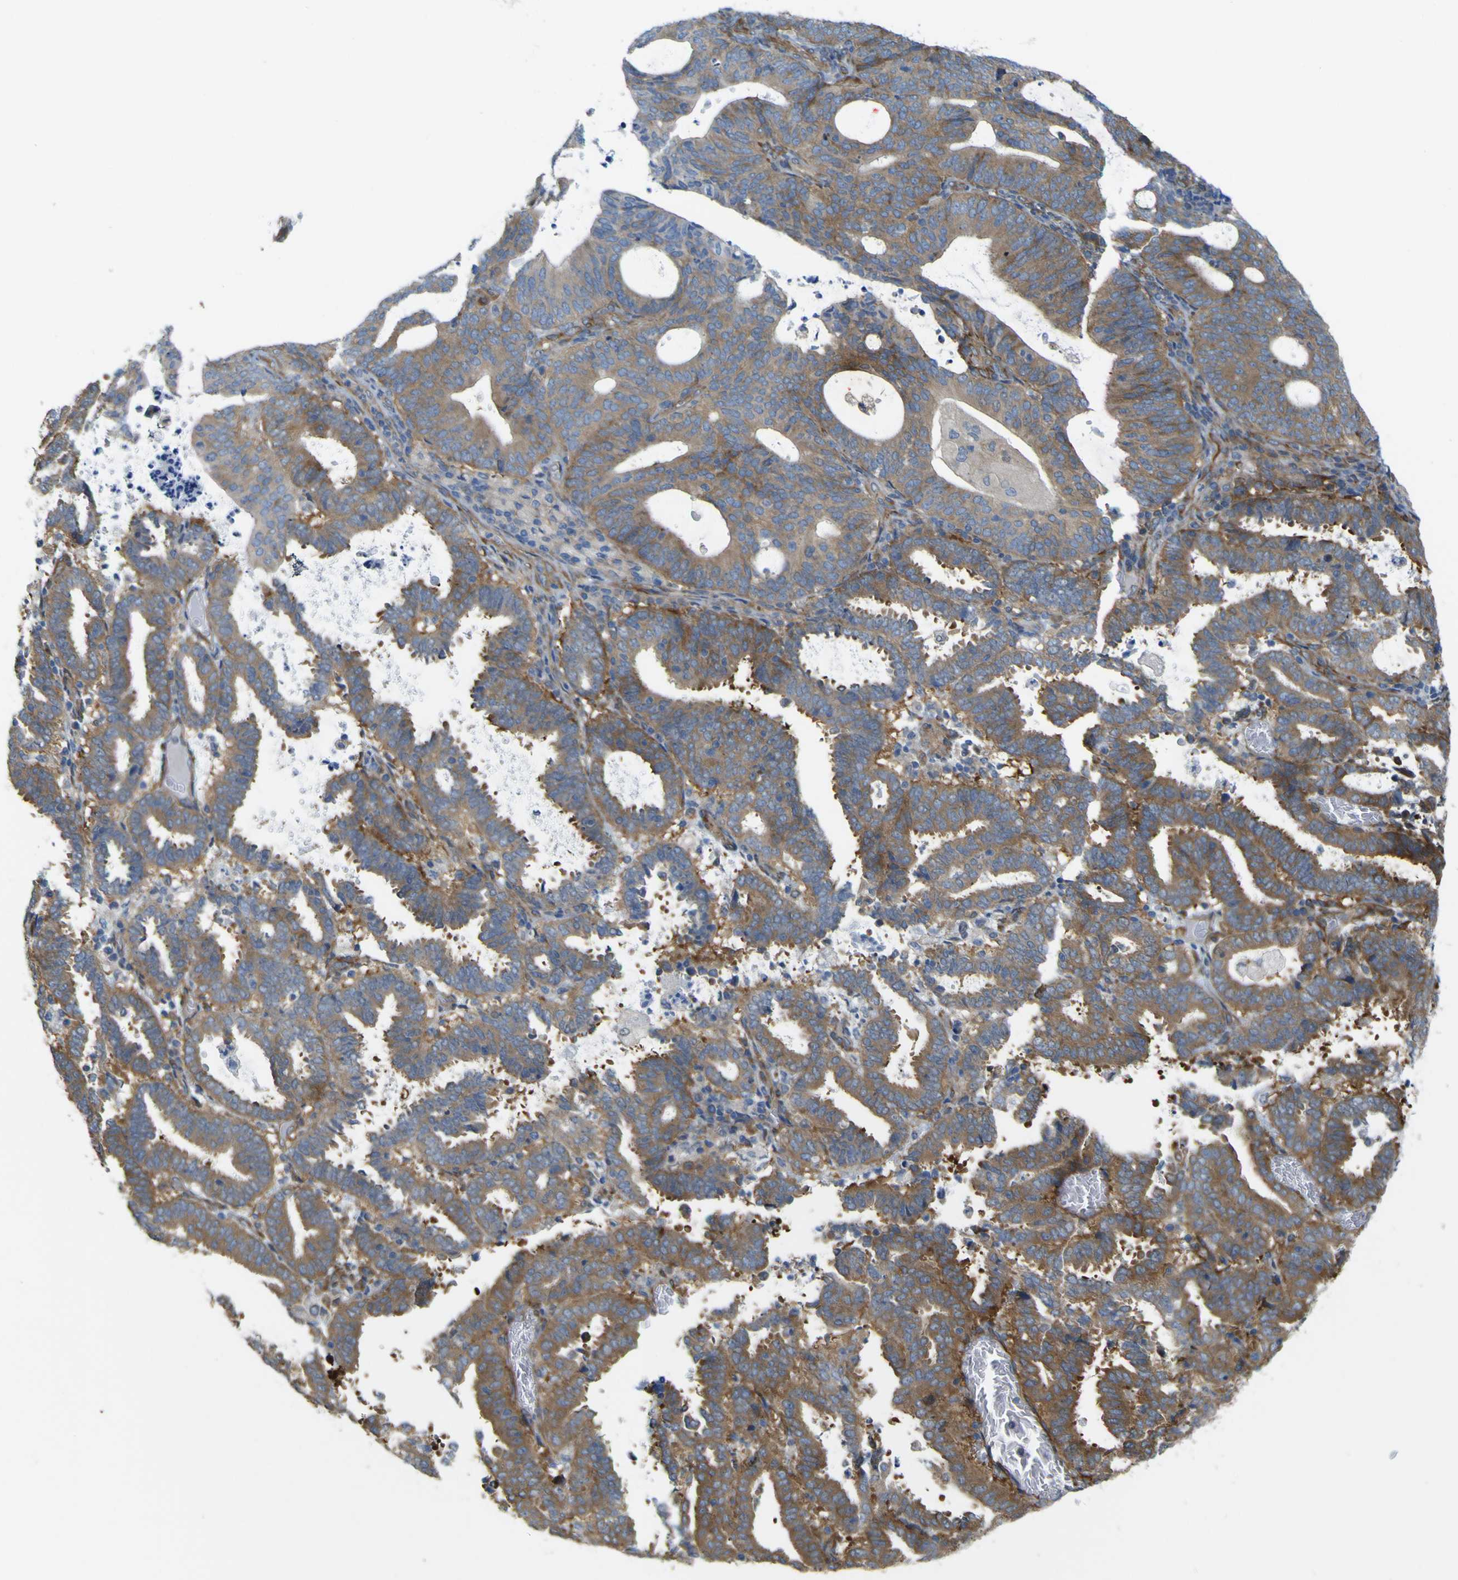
{"staining": {"intensity": "moderate", "quantity": ">75%", "location": "cytoplasmic/membranous"}, "tissue": "endometrial cancer", "cell_type": "Tumor cells", "image_type": "cancer", "snomed": [{"axis": "morphology", "description": "Adenocarcinoma, NOS"}, {"axis": "topography", "description": "Uterus"}], "caption": "Endometrial cancer (adenocarcinoma) stained for a protein demonstrates moderate cytoplasmic/membranous positivity in tumor cells. The protein of interest is stained brown, and the nuclei are stained in blue (DAB IHC with brightfield microscopy, high magnification).", "gene": "JPH1", "patient": {"sex": "female", "age": 83}}